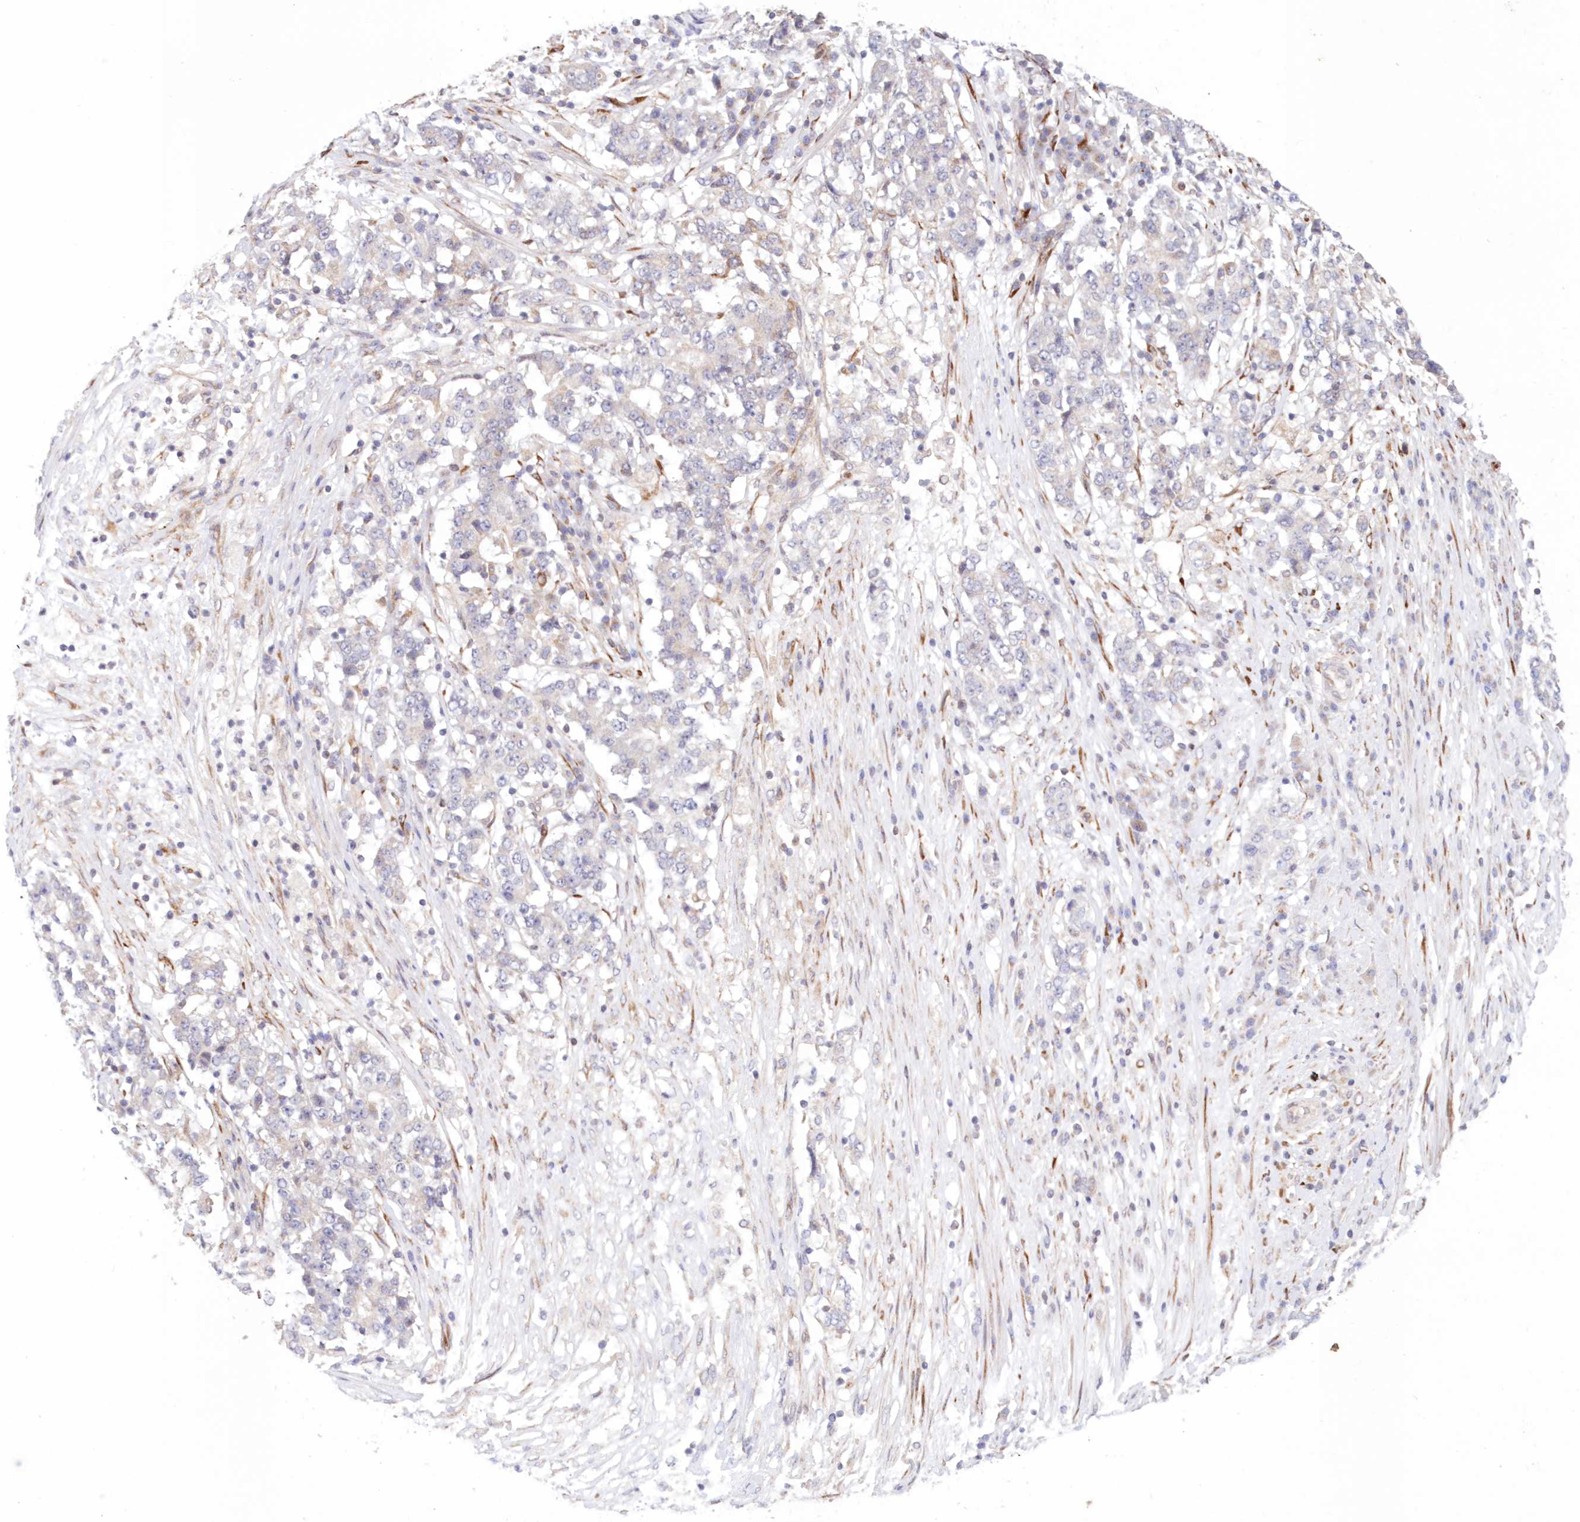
{"staining": {"intensity": "negative", "quantity": "none", "location": "none"}, "tissue": "stomach cancer", "cell_type": "Tumor cells", "image_type": "cancer", "snomed": [{"axis": "morphology", "description": "Adenocarcinoma, NOS"}, {"axis": "topography", "description": "Stomach"}], "caption": "A high-resolution photomicrograph shows immunohistochemistry staining of stomach adenocarcinoma, which reveals no significant staining in tumor cells.", "gene": "PCYOX1L", "patient": {"sex": "male", "age": 59}}